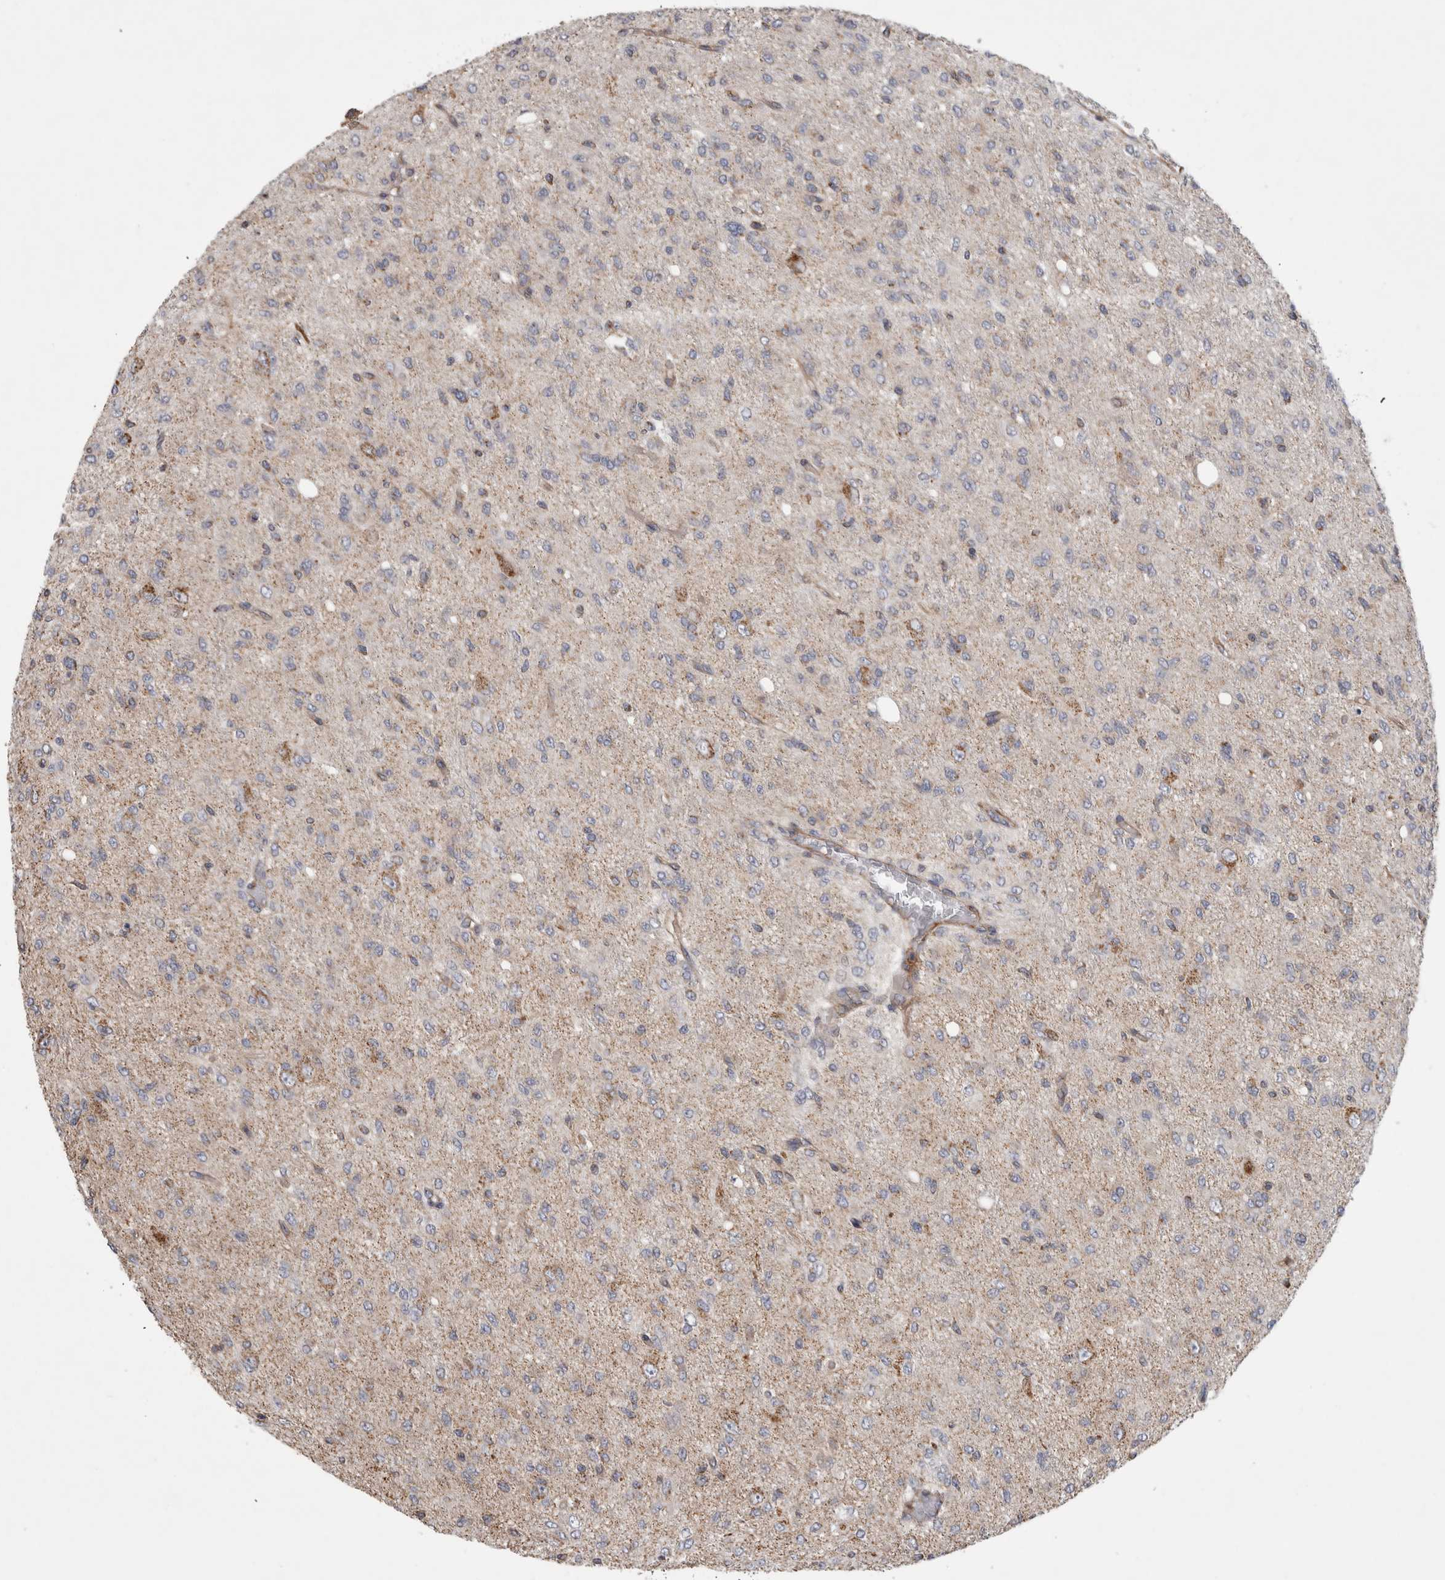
{"staining": {"intensity": "weak", "quantity": "<25%", "location": "cytoplasmic/membranous"}, "tissue": "glioma", "cell_type": "Tumor cells", "image_type": "cancer", "snomed": [{"axis": "morphology", "description": "Glioma, malignant, High grade"}, {"axis": "topography", "description": "Brain"}], "caption": "Malignant high-grade glioma was stained to show a protein in brown. There is no significant expression in tumor cells.", "gene": "SFXN2", "patient": {"sex": "female", "age": 59}}